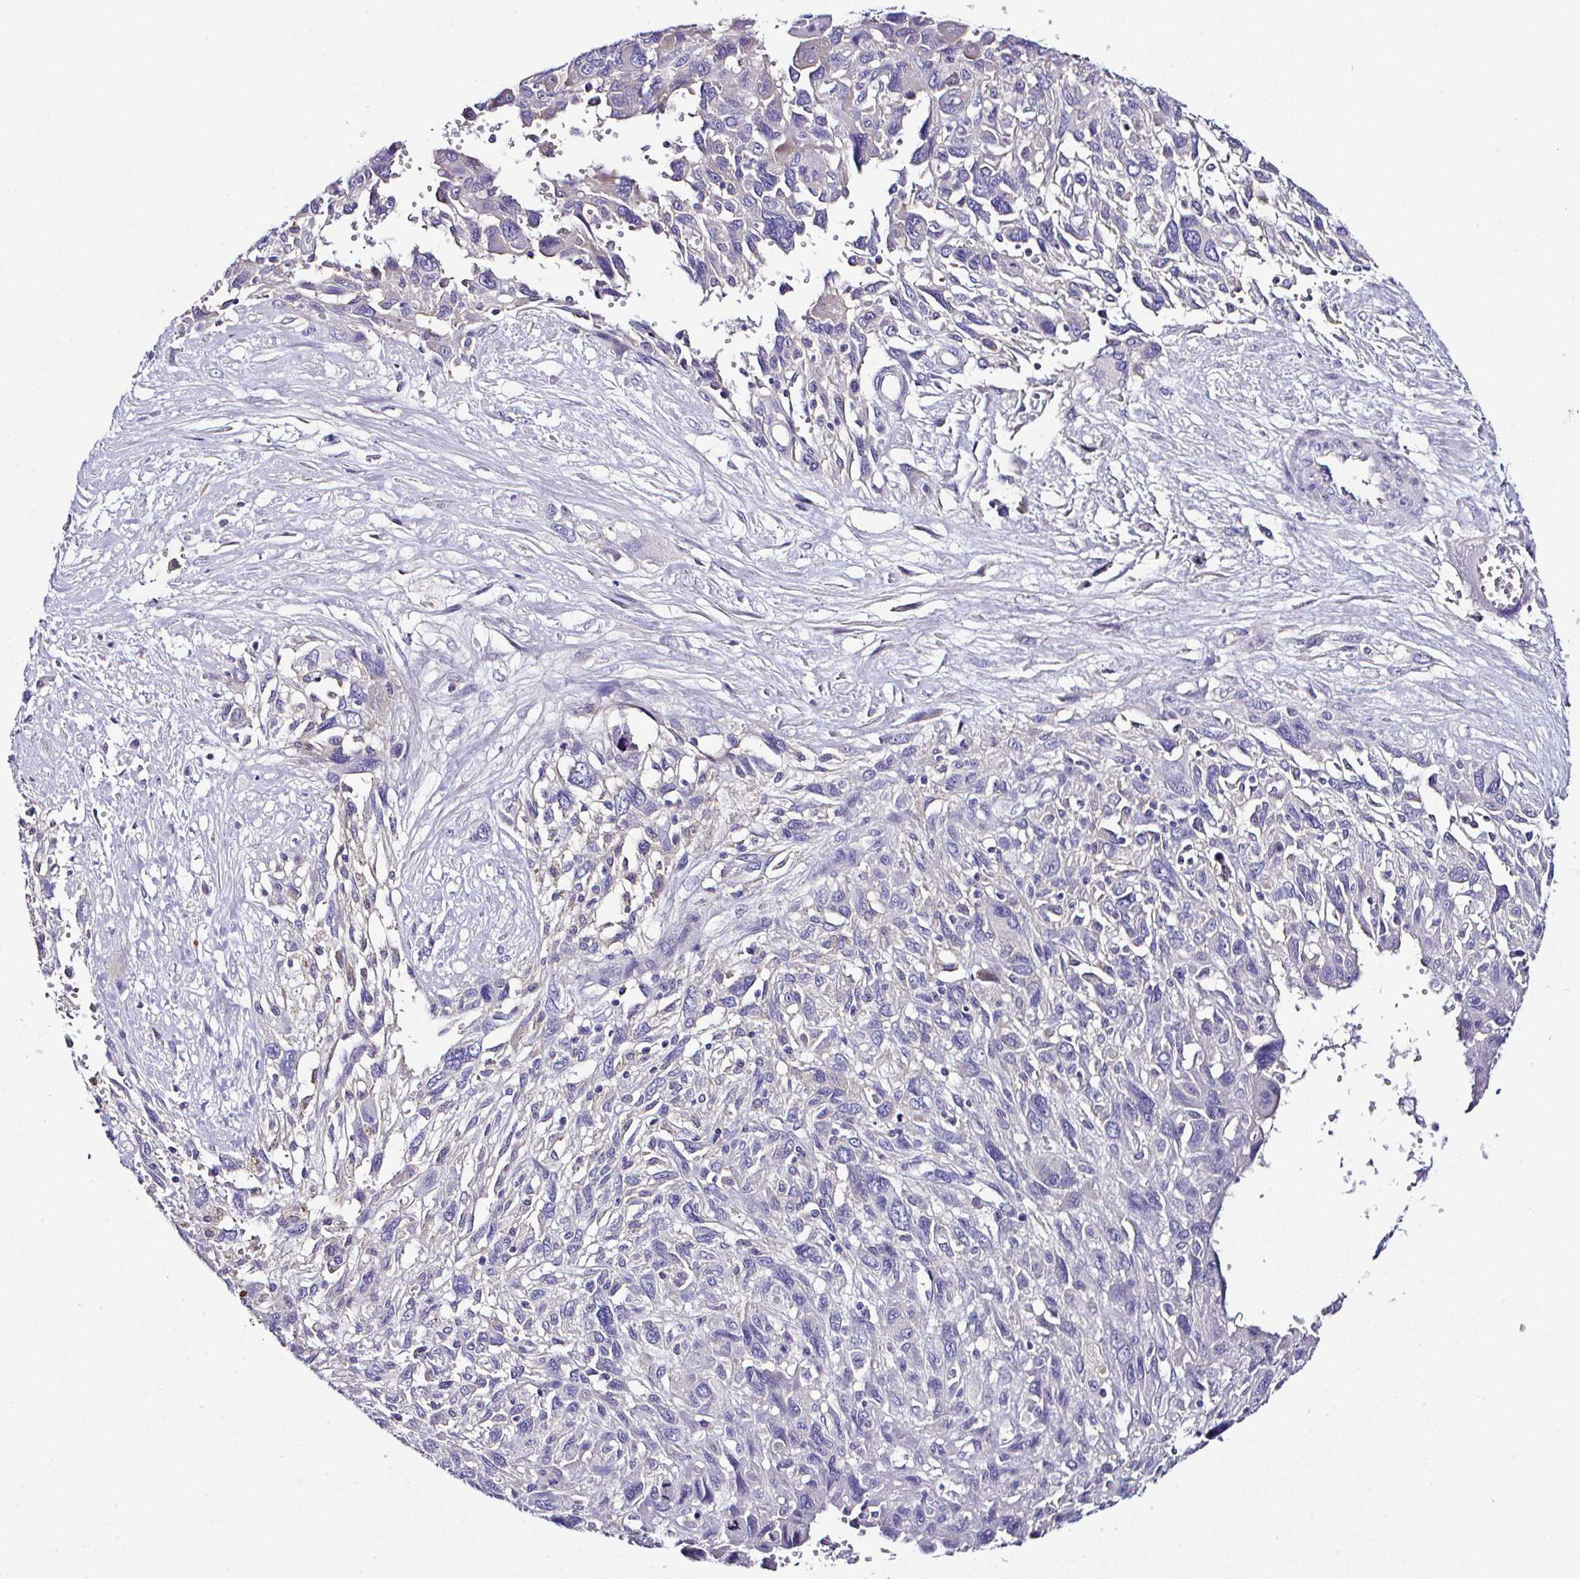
{"staining": {"intensity": "negative", "quantity": "none", "location": "none"}, "tissue": "pancreatic cancer", "cell_type": "Tumor cells", "image_type": "cancer", "snomed": [{"axis": "morphology", "description": "Adenocarcinoma, NOS"}, {"axis": "topography", "description": "Pancreas"}], "caption": "Tumor cells are negative for protein expression in human adenocarcinoma (pancreatic).", "gene": "OR4P4", "patient": {"sex": "female", "age": 47}}